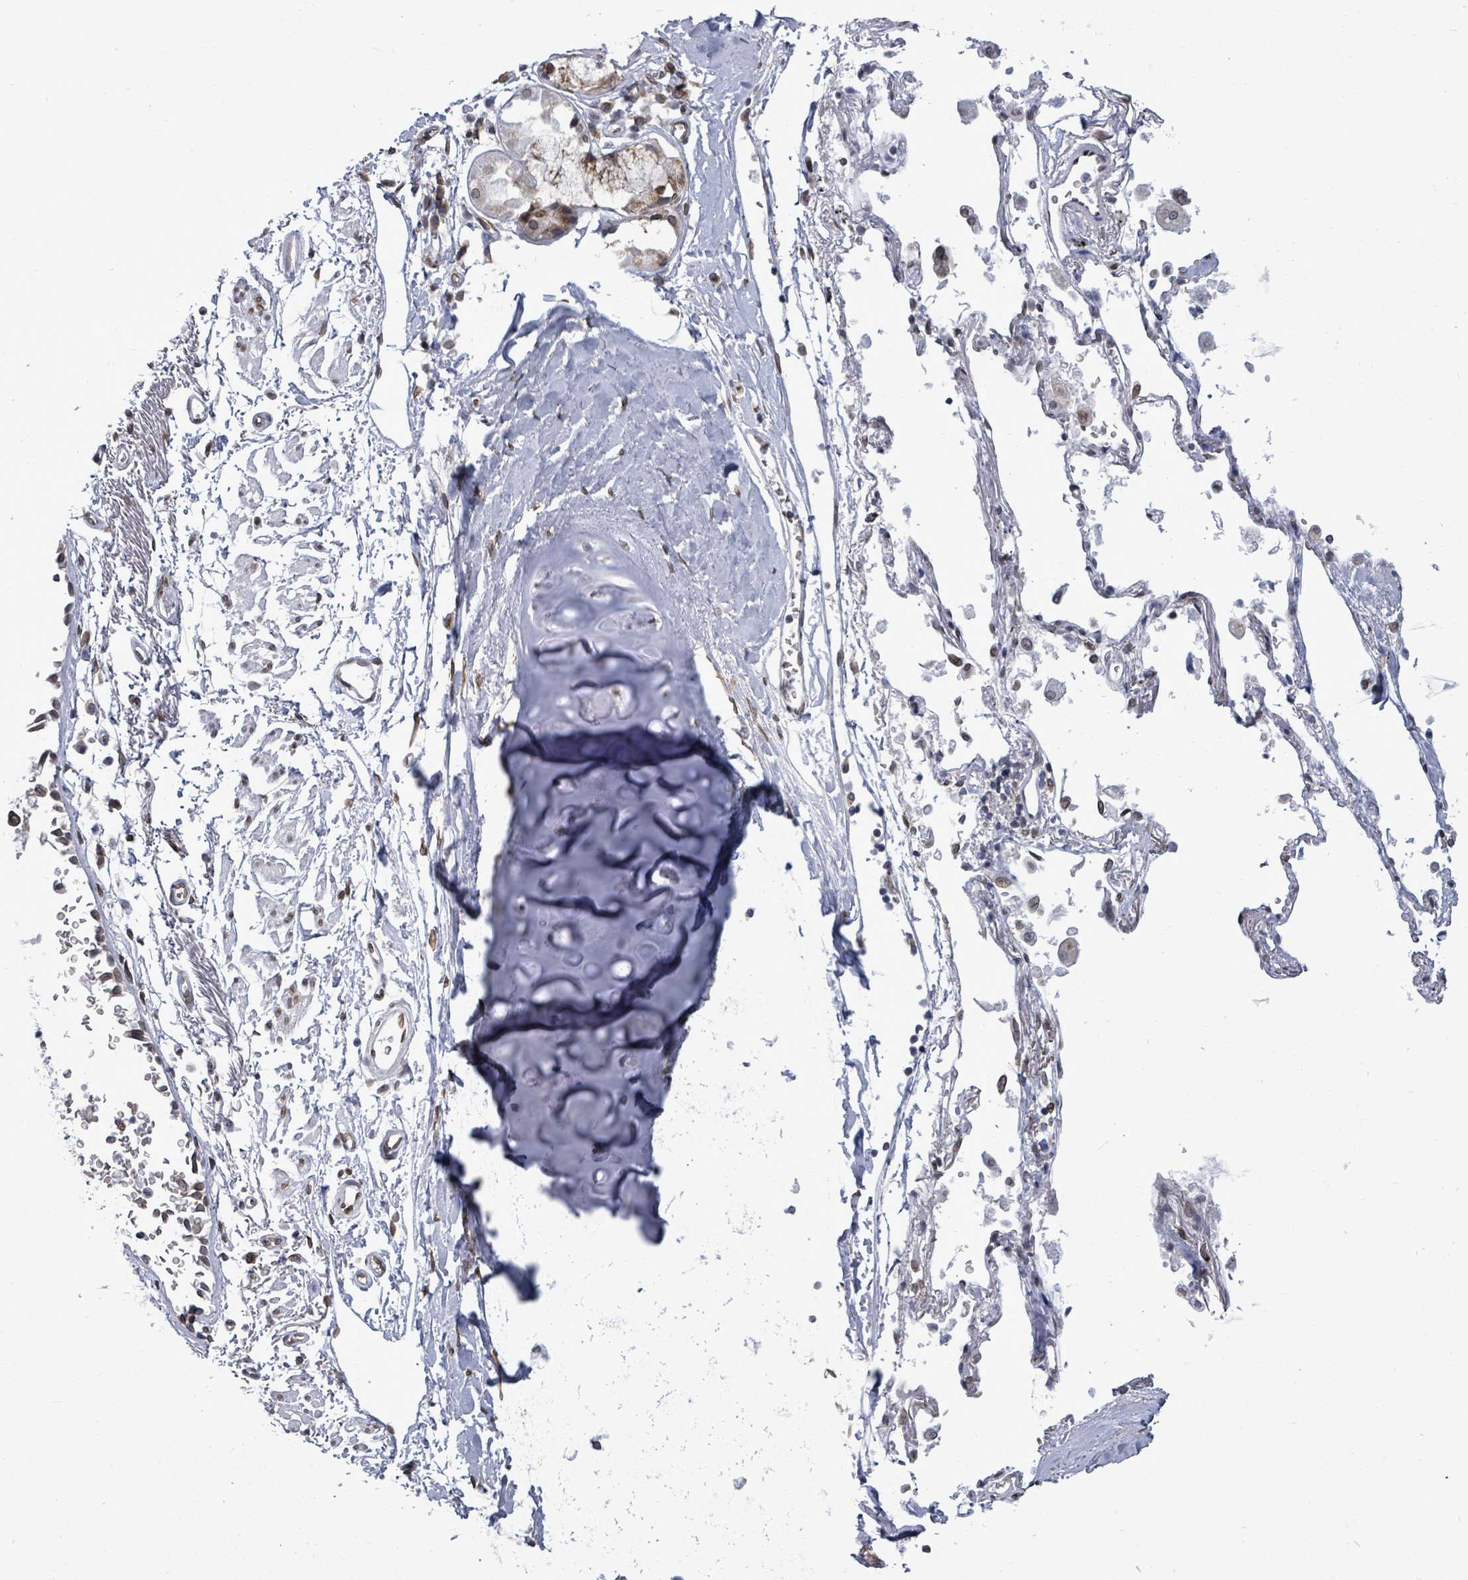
{"staining": {"intensity": "negative", "quantity": "none", "location": "none"}, "tissue": "adipose tissue", "cell_type": "Adipocytes", "image_type": "normal", "snomed": [{"axis": "morphology", "description": "Normal tissue, NOS"}, {"axis": "topography", "description": "Cartilage tissue"}], "caption": "This is an immunohistochemistry (IHC) histopathology image of benign human adipose tissue. There is no positivity in adipocytes.", "gene": "ARFGAP1", "patient": {"sex": "male", "age": 73}}